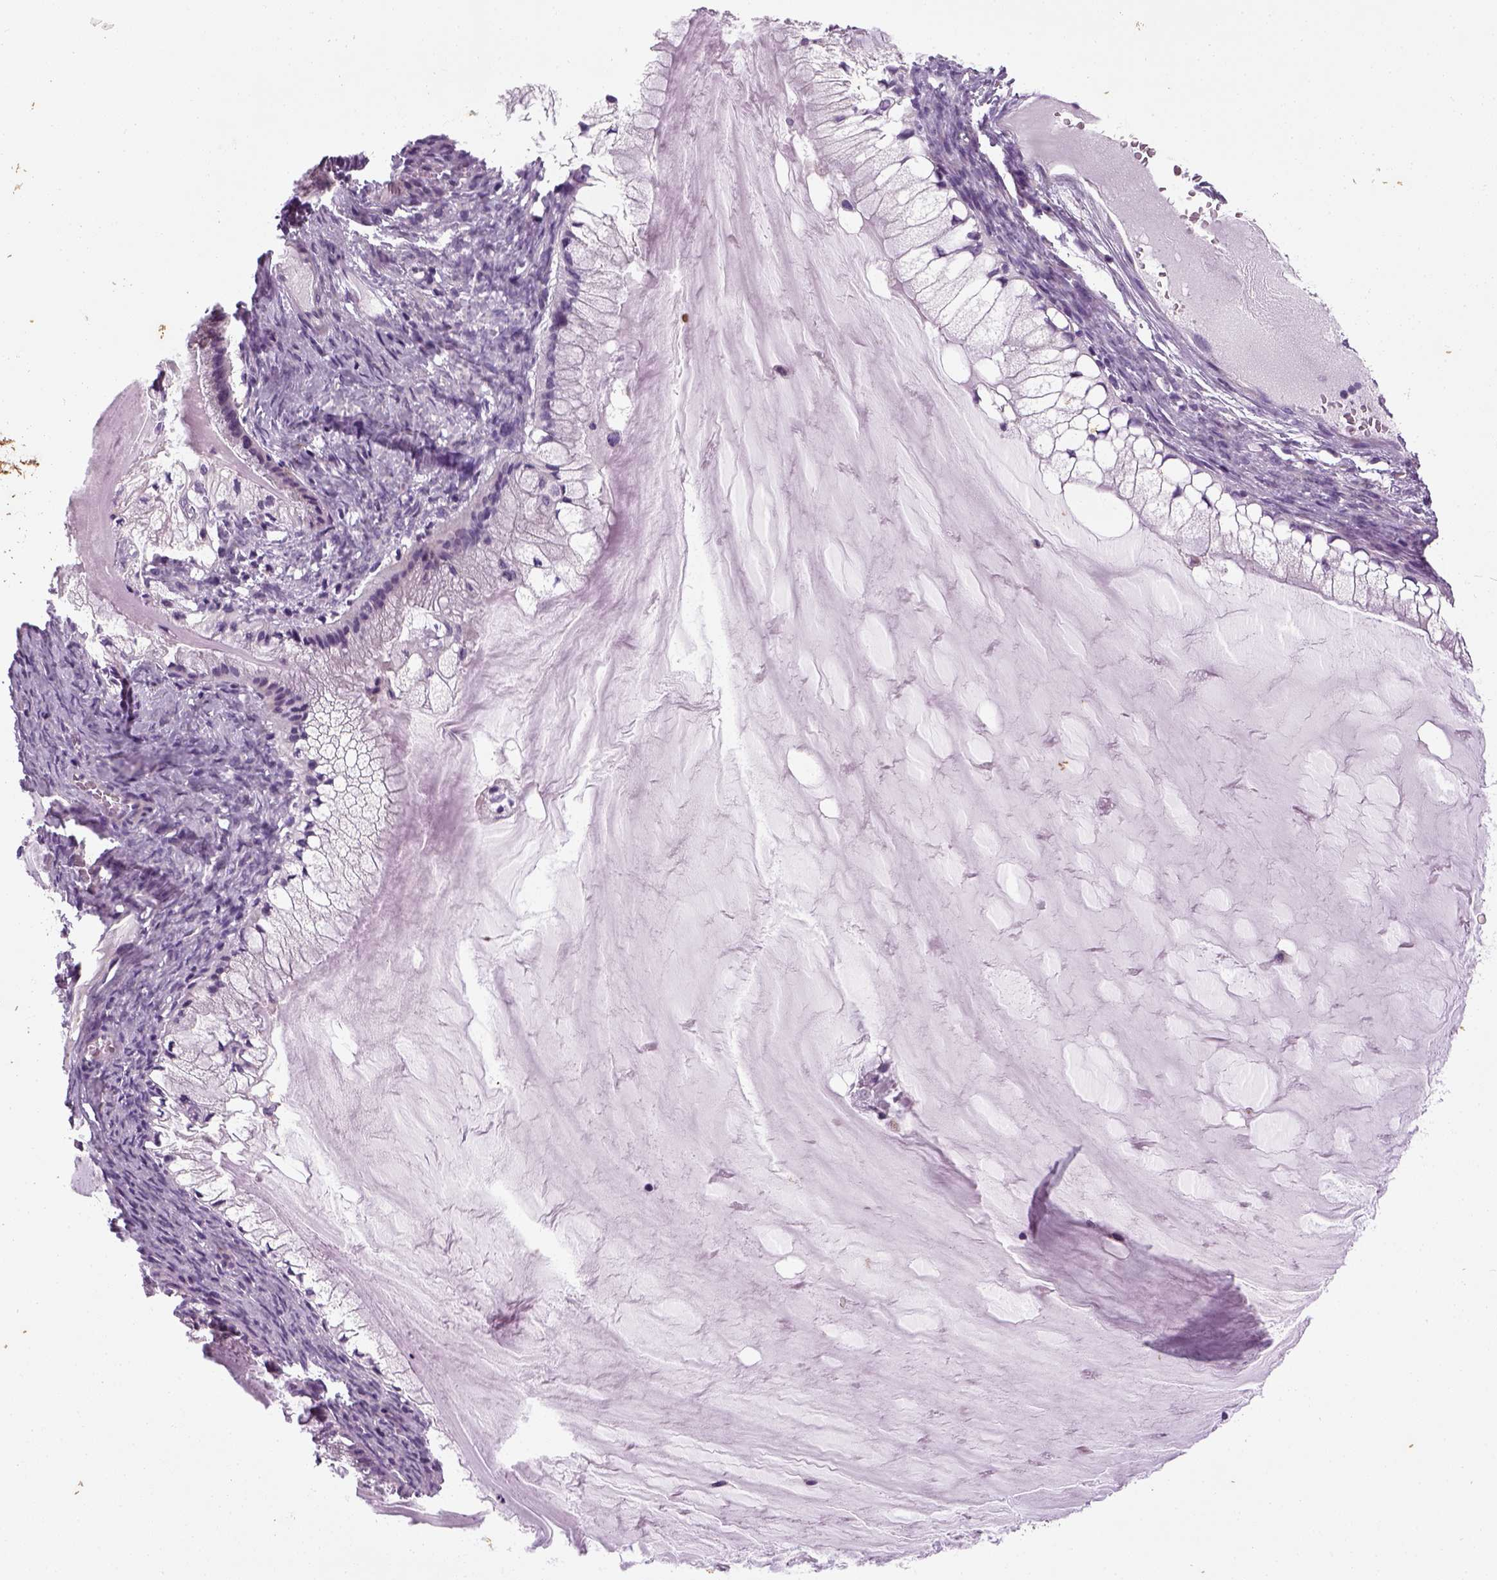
{"staining": {"intensity": "negative", "quantity": "none", "location": "none"}, "tissue": "ovarian cancer", "cell_type": "Tumor cells", "image_type": "cancer", "snomed": [{"axis": "morphology", "description": "Cystadenocarcinoma, mucinous, NOS"}, {"axis": "topography", "description": "Ovary"}], "caption": "Protein analysis of ovarian mucinous cystadenocarcinoma displays no significant expression in tumor cells.", "gene": "ELOVL3", "patient": {"sex": "female", "age": 57}}